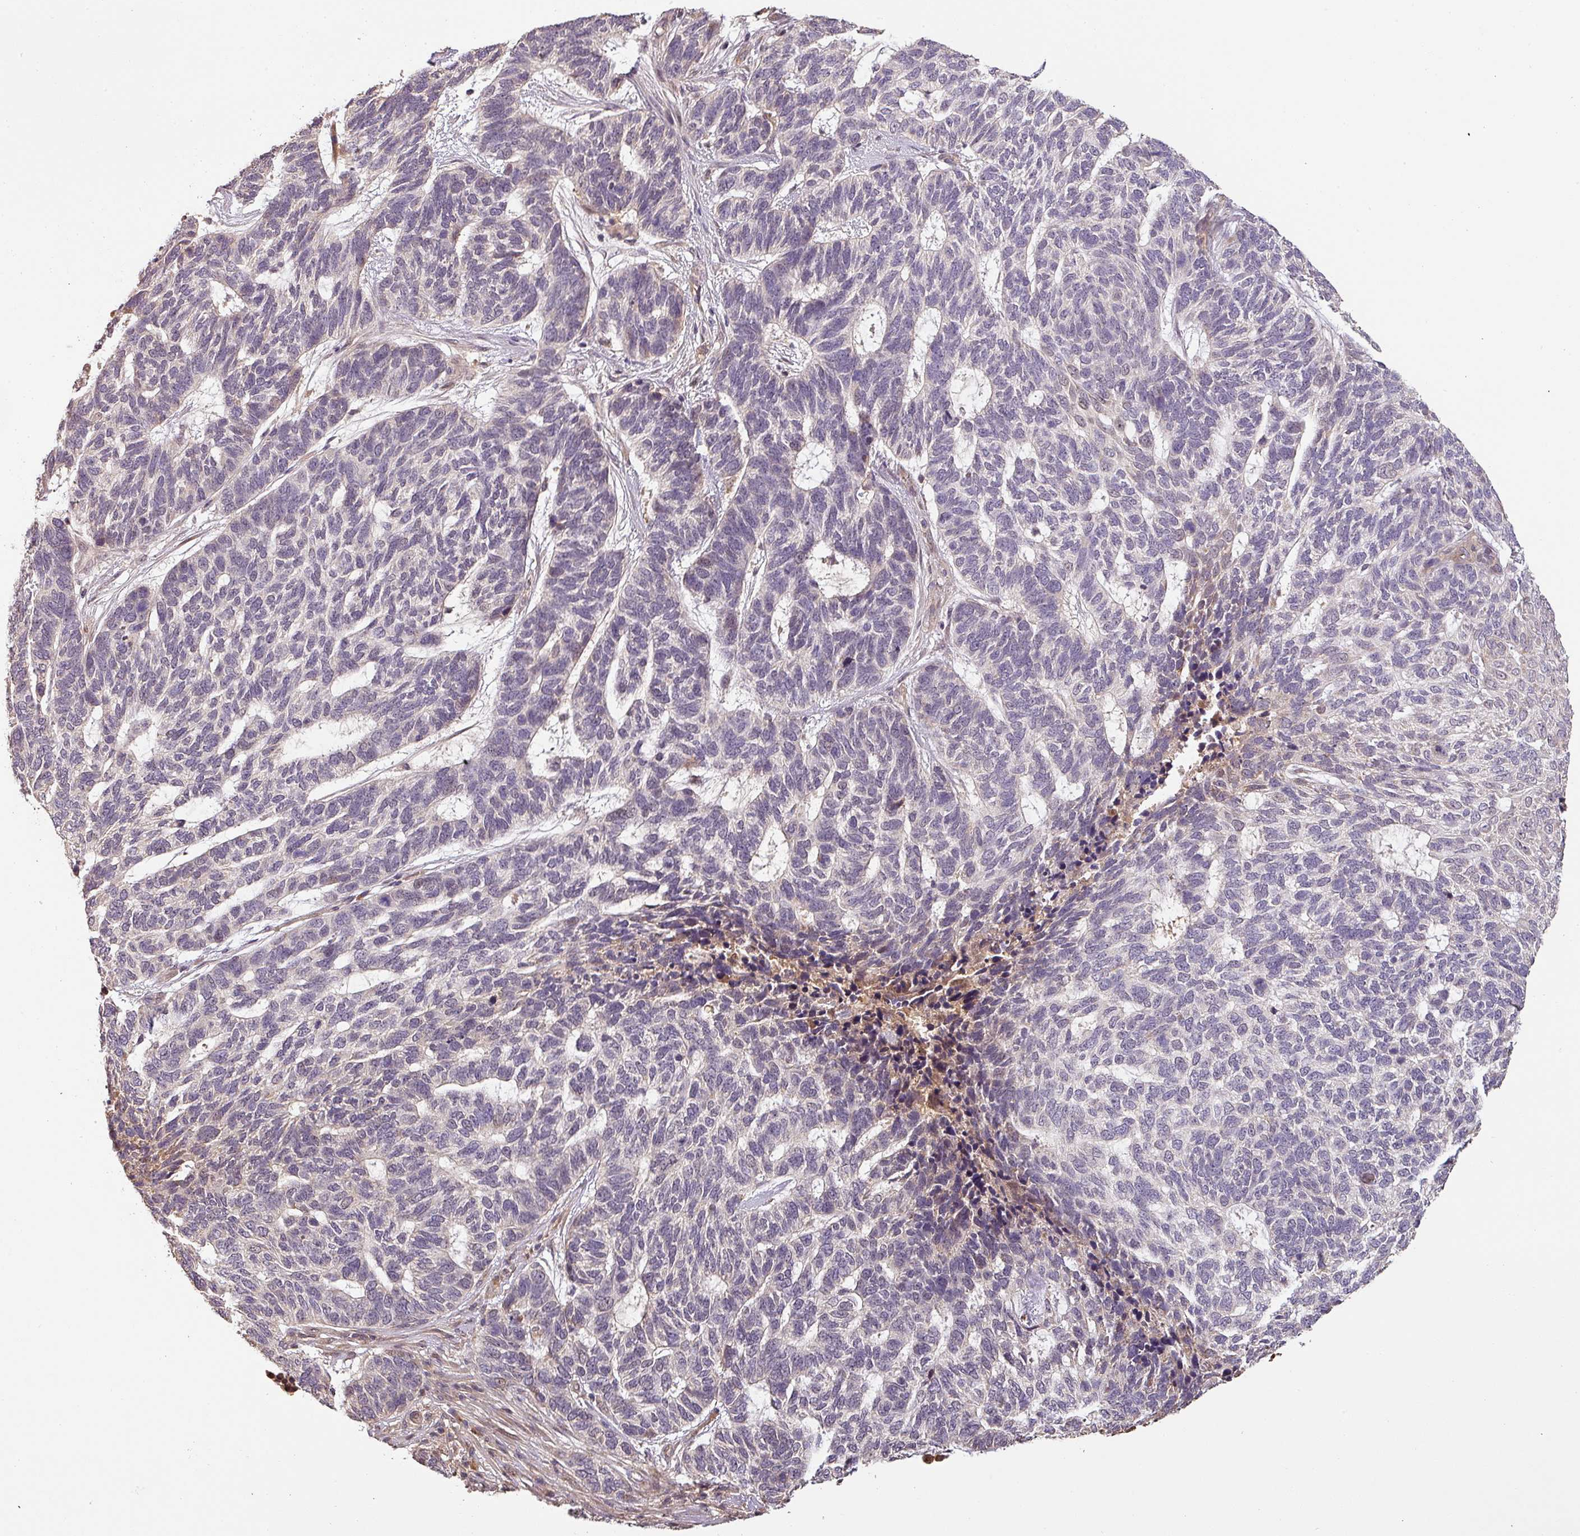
{"staining": {"intensity": "negative", "quantity": "none", "location": "none"}, "tissue": "skin cancer", "cell_type": "Tumor cells", "image_type": "cancer", "snomed": [{"axis": "morphology", "description": "Basal cell carcinoma"}, {"axis": "topography", "description": "Skin"}], "caption": "Immunohistochemical staining of skin cancer (basal cell carcinoma) reveals no significant positivity in tumor cells. Brightfield microscopy of immunohistochemistry (IHC) stained with DAB (3,3'-diaminobenzidine) (brown) and hematoxylin (blue), captured at high magnification.", "gene": "BPIFB3", "patient": {"sex": "female", "age": 65}}